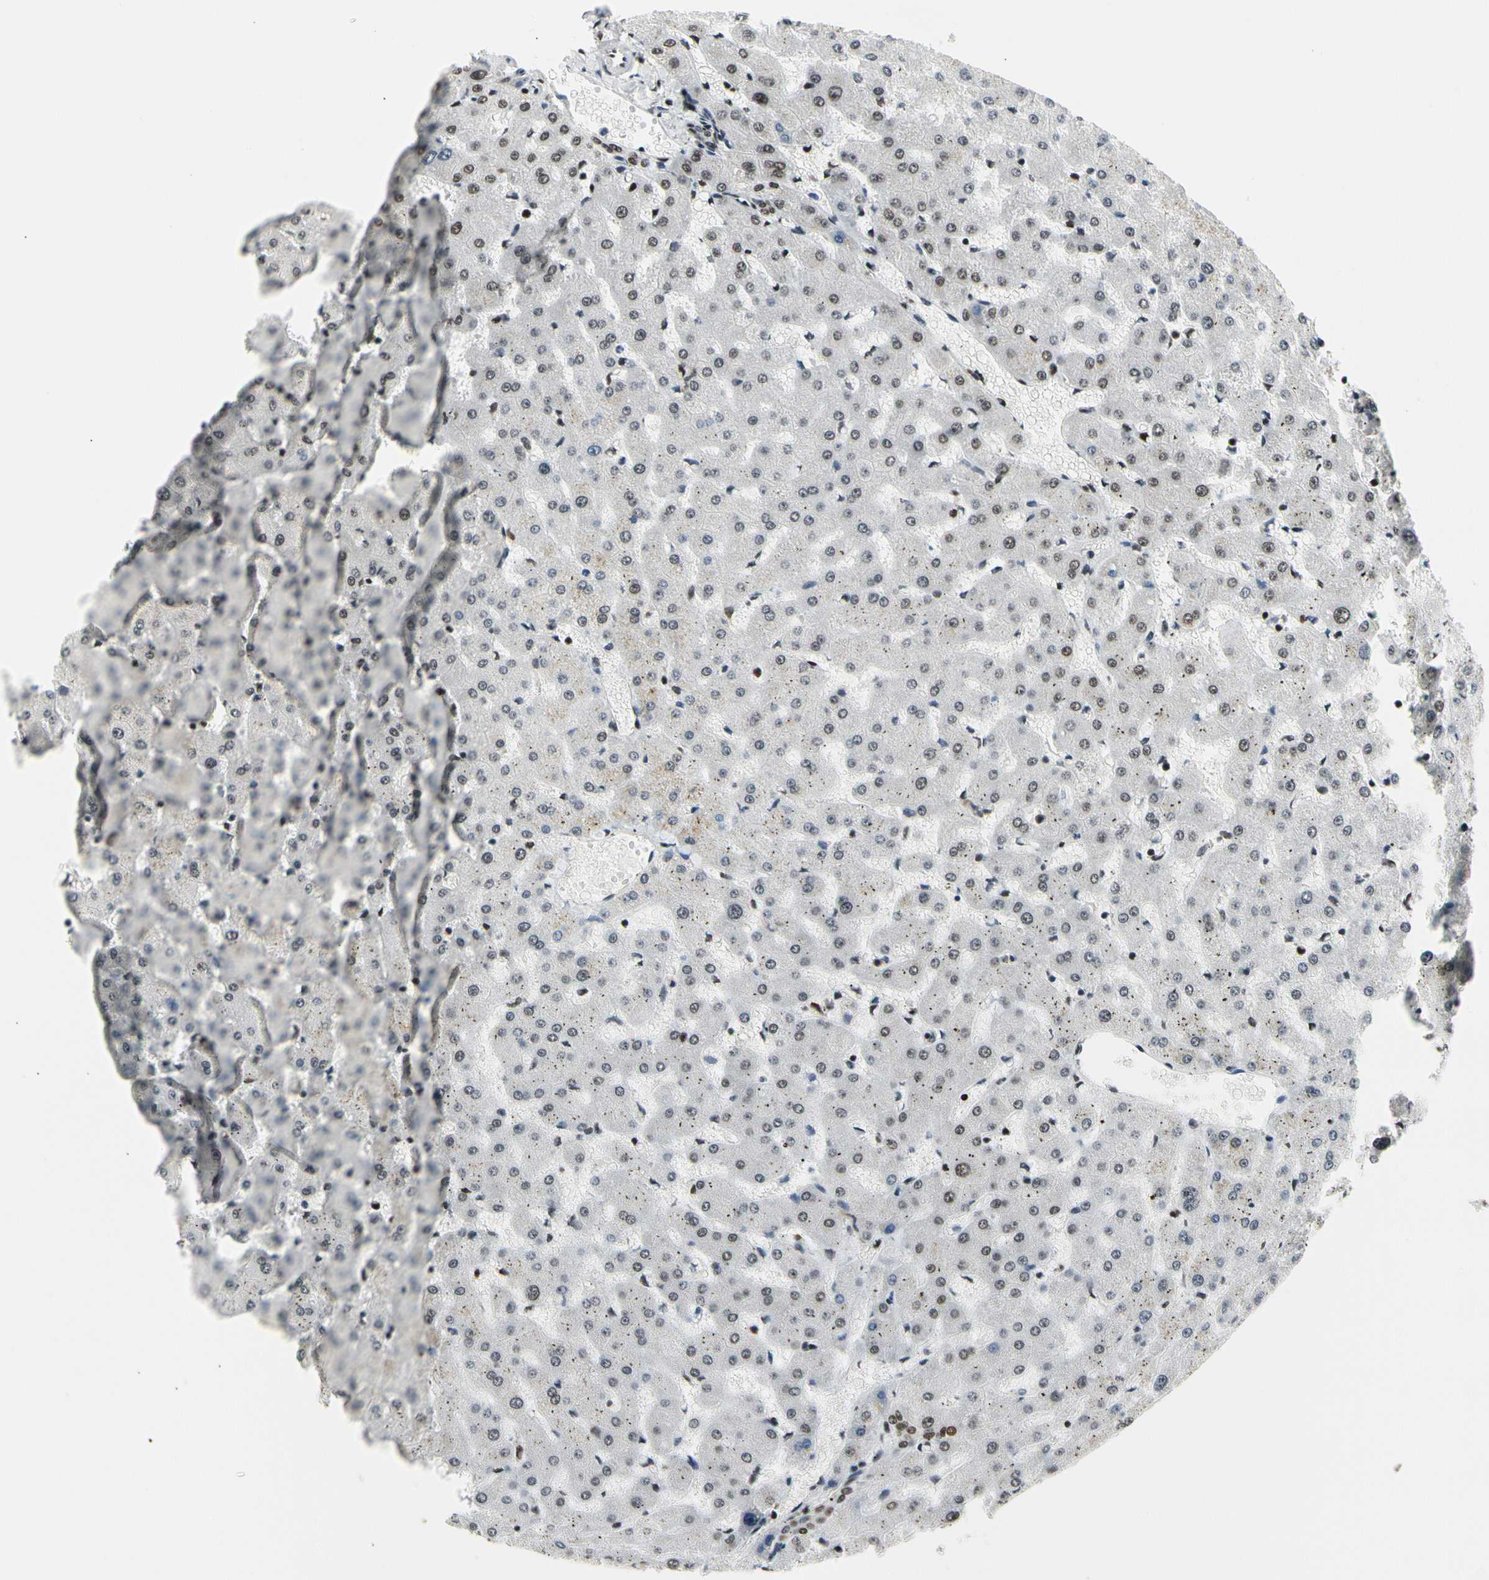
{"staining": {"intensity": "moderate", "quantity": ">75%", "location": "nuclear"}, "tissue": "liver", "cell_type": "Cholangiocytes", "image_type": "normal", "snomed": [{"axis": "morphology", "description": "Normal tissue, NOS"}, {"axis": "topography", "description": "Liver"}], "caption": "DAB immunohistochemical staining of benign human liver exhibits moderate nuclear protein expression in about >75% of cholangiocytes. The protein is shown in brown color, while the nuclei are stained blue.", "gene": "SRSF11", "patient": {"sex": "female", "age": 63}}